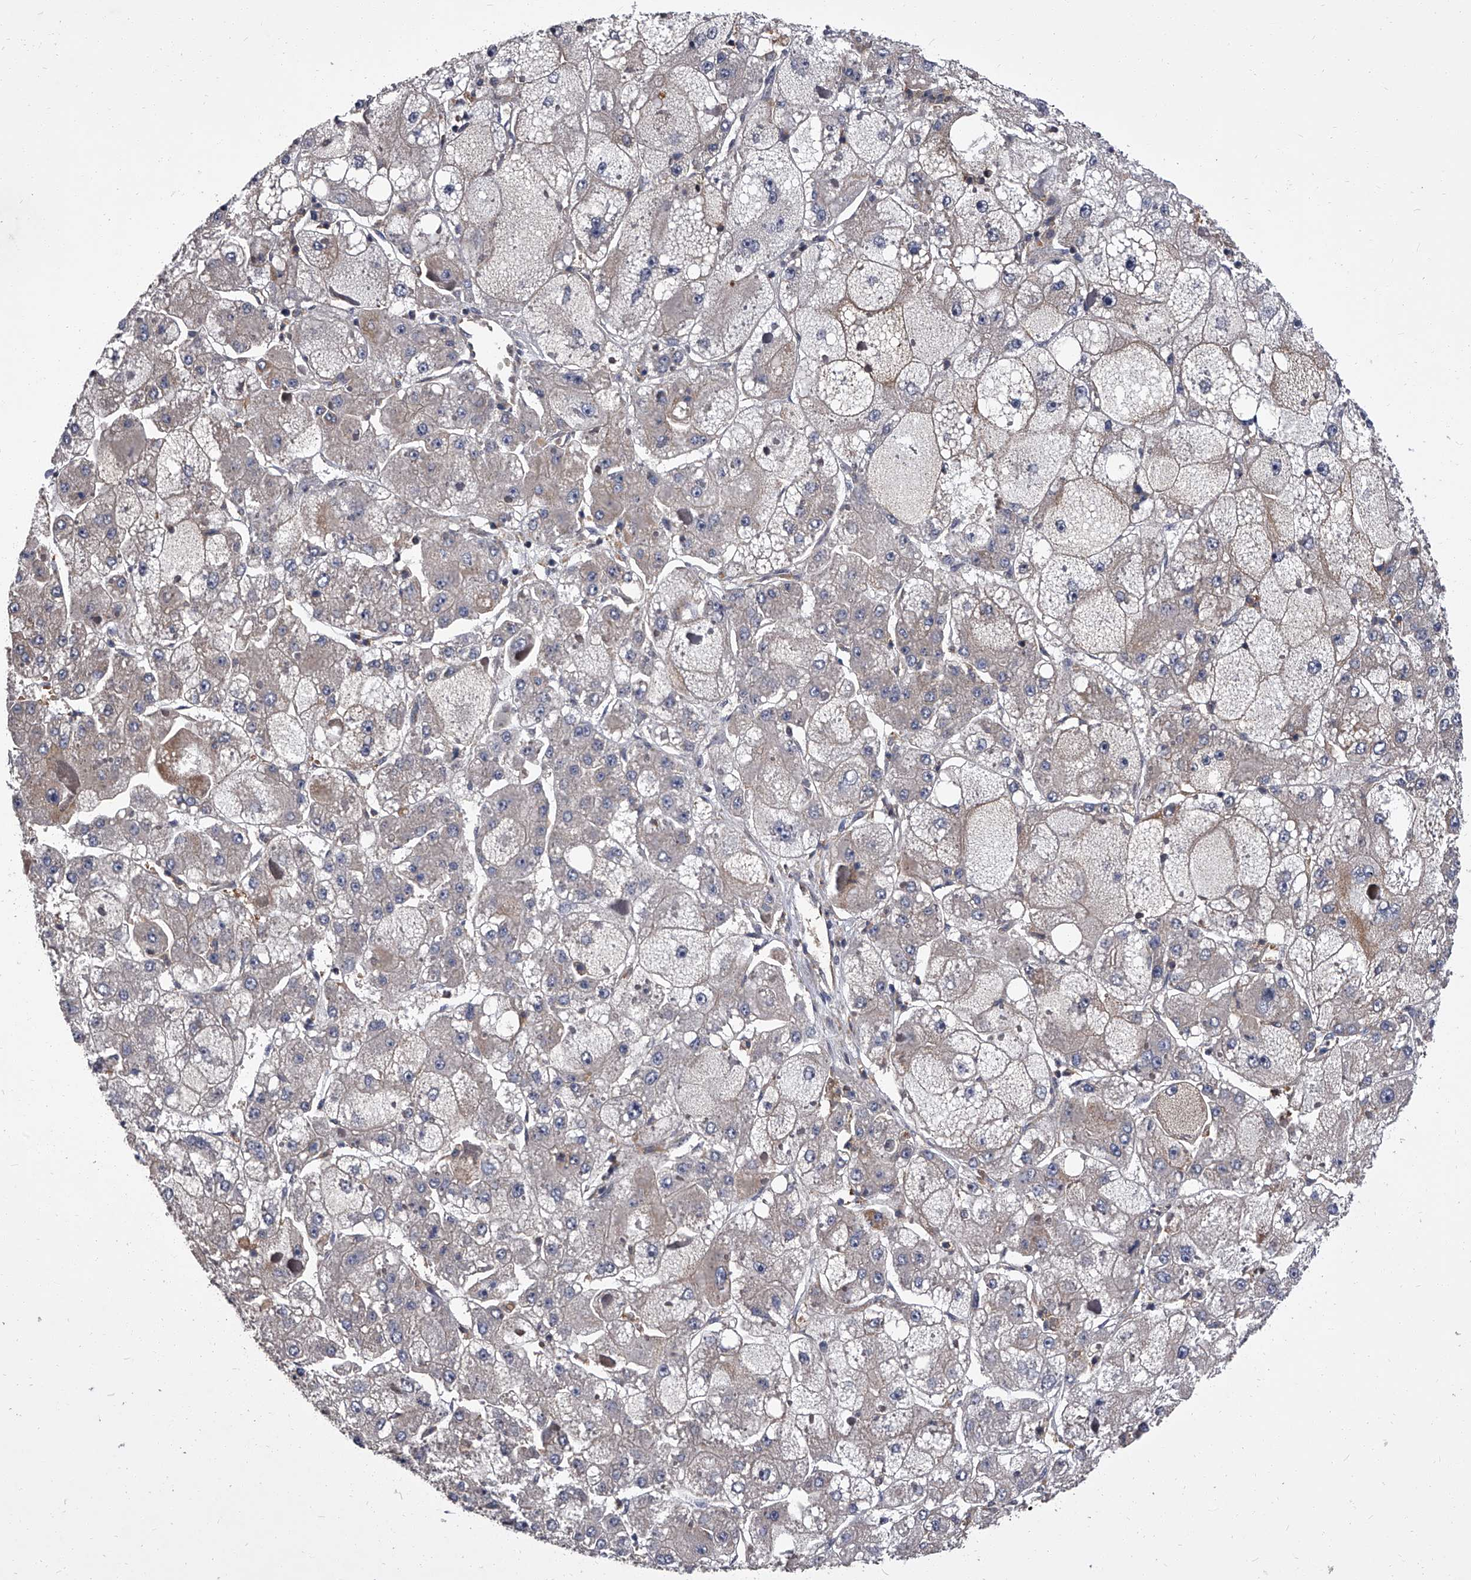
{"staining": {"intensity": "weak", "quantity": "<25%", "location": "cytoplasmic/membranous"}, "tissue": "liver cancer", "cell_type": "Tumor cells", "image_type": "cancer", "snomed": [{"axis": "morphology", "description": "Carcinoma, Hepatocellular, NOS"}, {"axis": "topography", "description": "Liver"}], "caption": "Immunohistochemistry (IHC) micrograph of neoplastic tissue: liver hepatocellular carcinoma stained with DAB (3,3'-diaminobenzidine) displays no significant protein staining in tumor cells. (DAB (3,3'-diaminobenzidine) IHC, high magnification).", "gene": "STK36", "patient": {"sex": "female", "age": 73}}